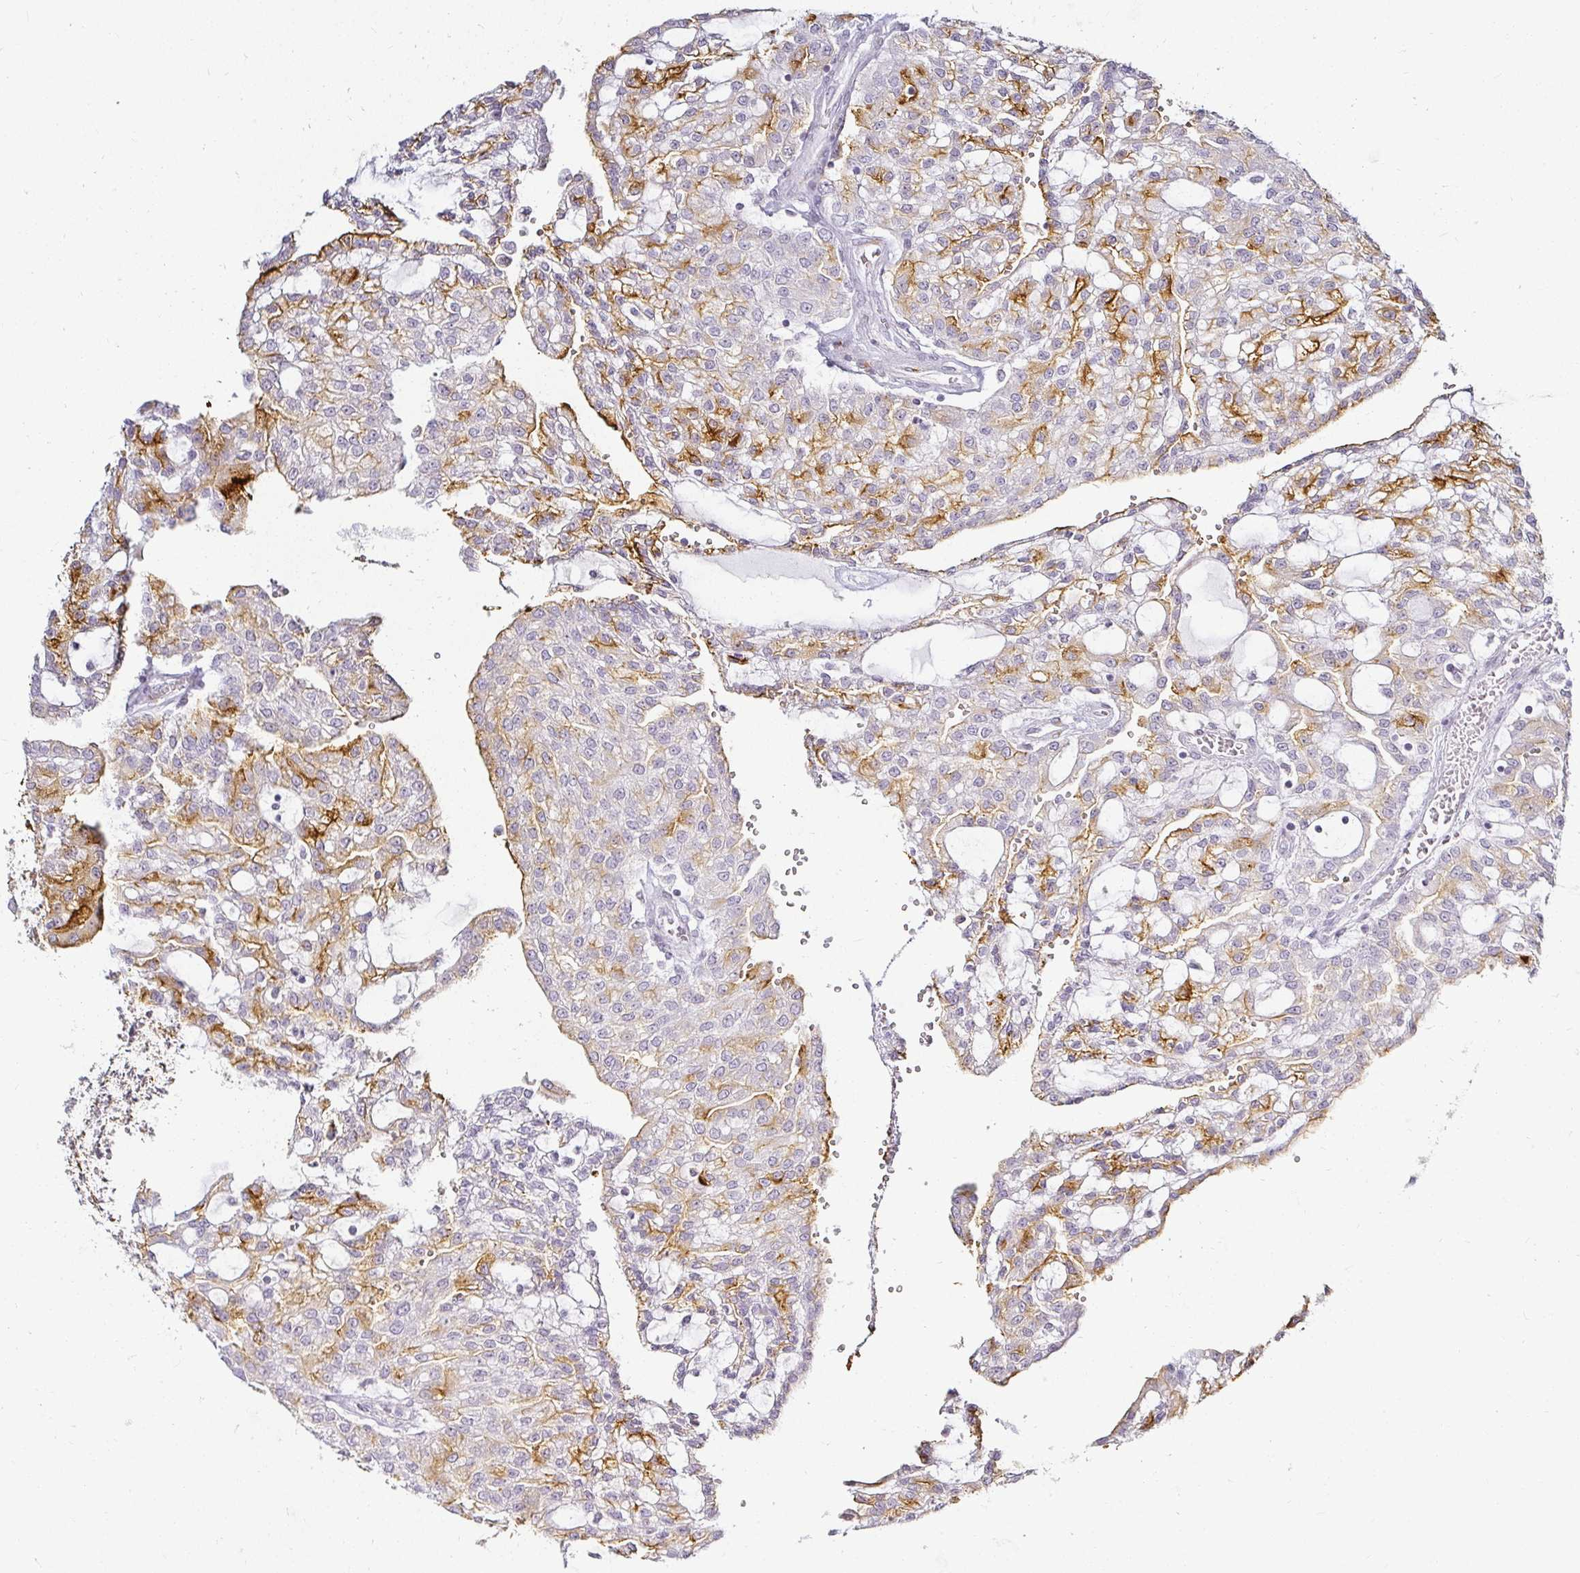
{"staining": {"intensity": "strong", "quantity": "25%-75%", "location": "cytoplasmic/membranous"}, "tissue": "renal cancer", "cell_type": "Tumor cells", "image_type": "cancer", "snomed": [{"axis": "morphology", "description": "Adenocarcinoma, NOS"}, {"axis": "topography", "description": "Kidney"}], "caption": "Human renal adenocarcinoma stained with a brown dye reveals strong cytoplasmic/membranous positive staining in about 25%-75% of tumor cells.", "gene": "ACAN", "patient": {"sex": "male", "age": 63}}